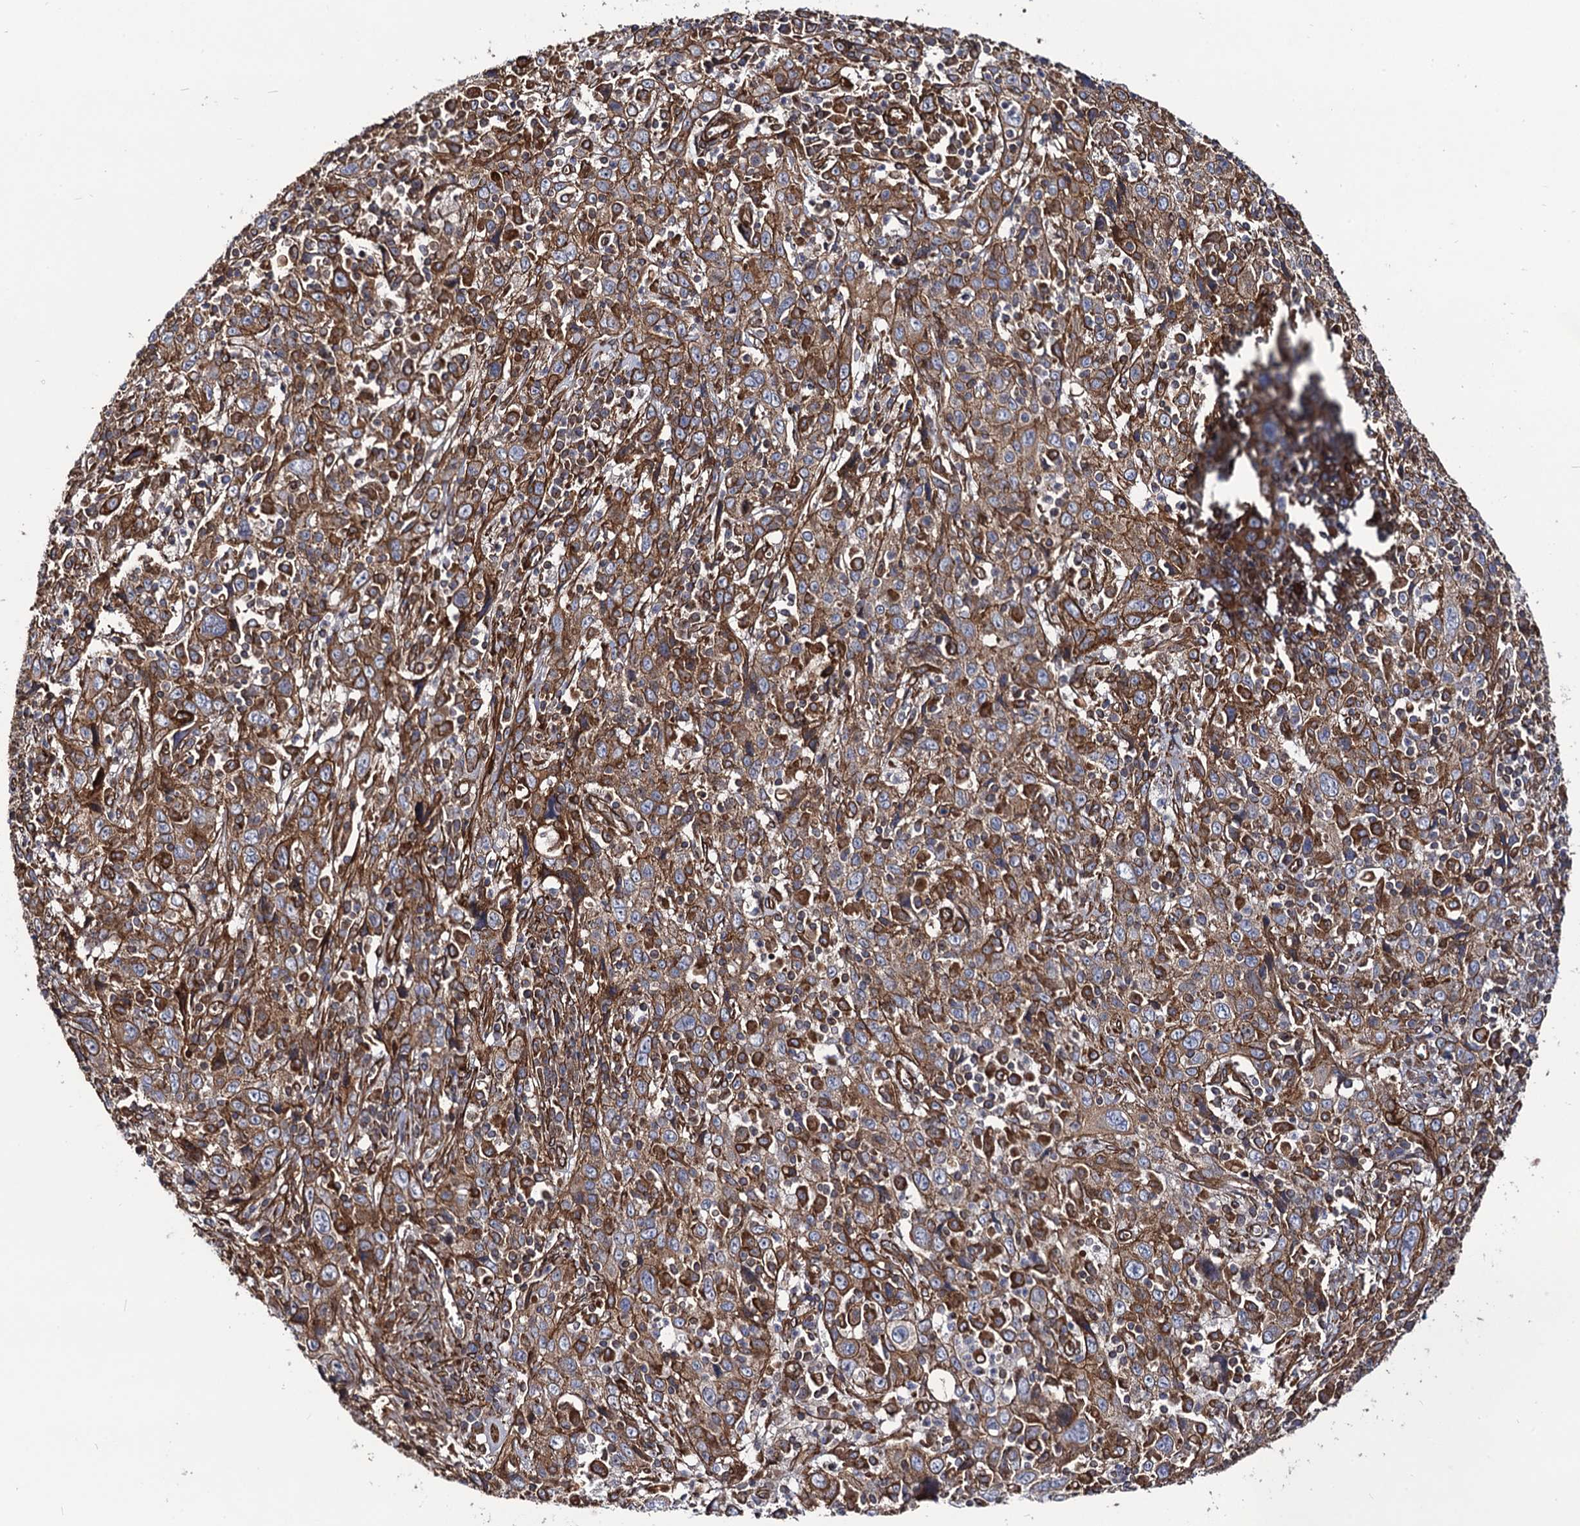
{"staining": {"intensity": "moderate", "quantity": ">75%", "location": "cytoplasmic/membranous"}, "tissue": "cervical cancer", "cell_type": "Tumor cells", "image_type": "cancer", "snomed": [{"axis": "morphology", "description": "Squamous cell carcinoma, NOS"}, {"axis": "topography", "description": "Cervix"}], "caption": "This is an image of immunohistochemistry (IHC) staining of squamous cell carcinoma (cervical), which shows moderate expression in the cytoplasmic/membranous of tumor cells.", "gene": "CIP2A", "patient": {"sex": "female", "age": 46}}